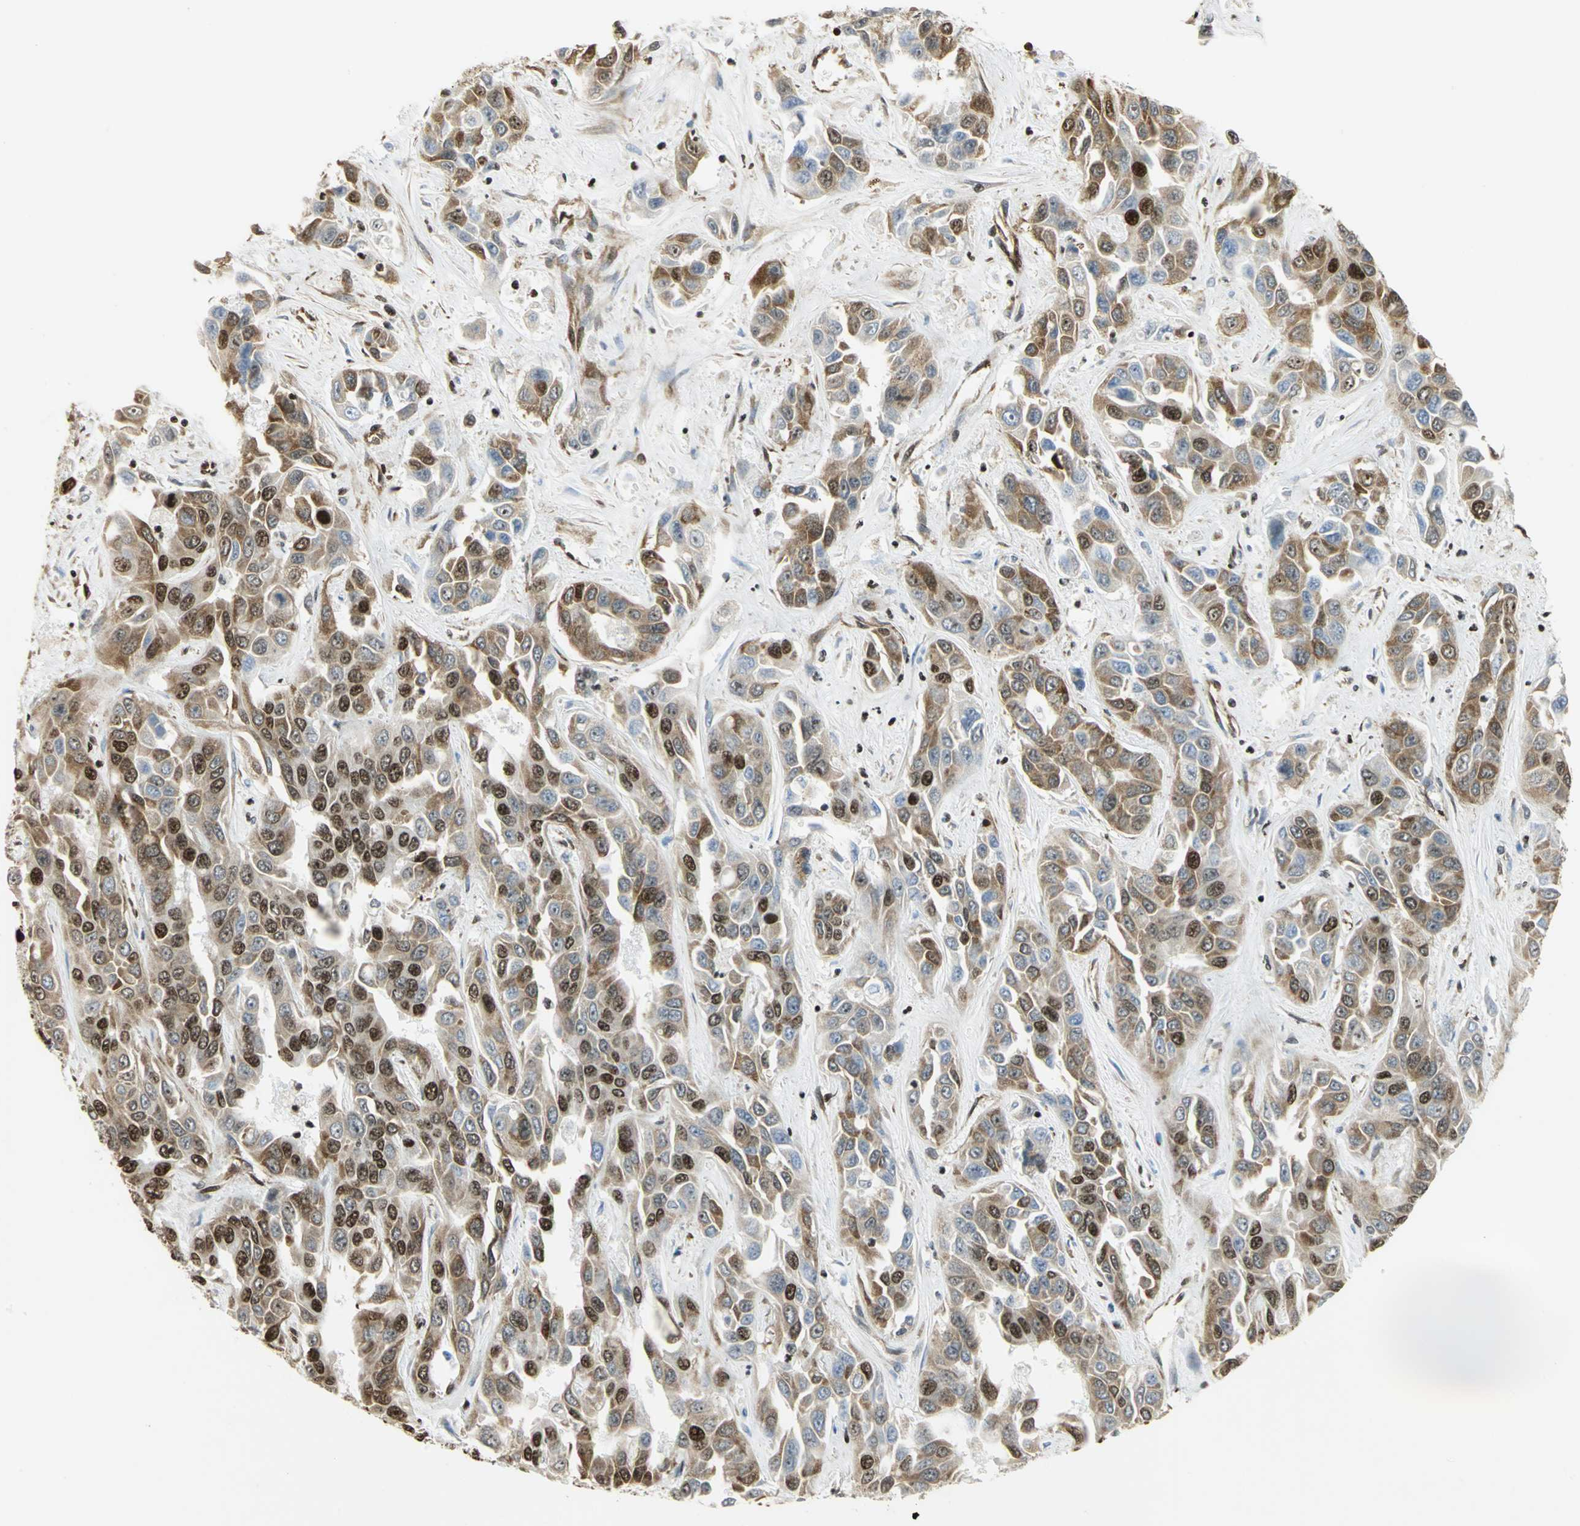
{"staining": {"intensity": "strong", "quantity": ">75%", "location": "cytoplasmic/membranous,nuclear"}, "tissue": "liver cancer", "cell_type": "Tumor cells", "image_type": "cancer", "snomed": [{"axis": "morphology", "description": "Cholangiocarcinoma"}, {"axis": "topography", "description": "Liver"}], "caption": "Liver cancer stained with DAB (3,3'-diaminobenzidine) immunohistochemistry (IHC) exhibits high levels of strong cytoplasmic/membranous and nuclear expression in approximately >75% of tumor cells. (Stains: DAB in brown, nuclei in blue, Microscopy: brightfield microscopy at high magnification).", "gene": "HMGB1", "patient": {"sex": "female", "age": 52}}